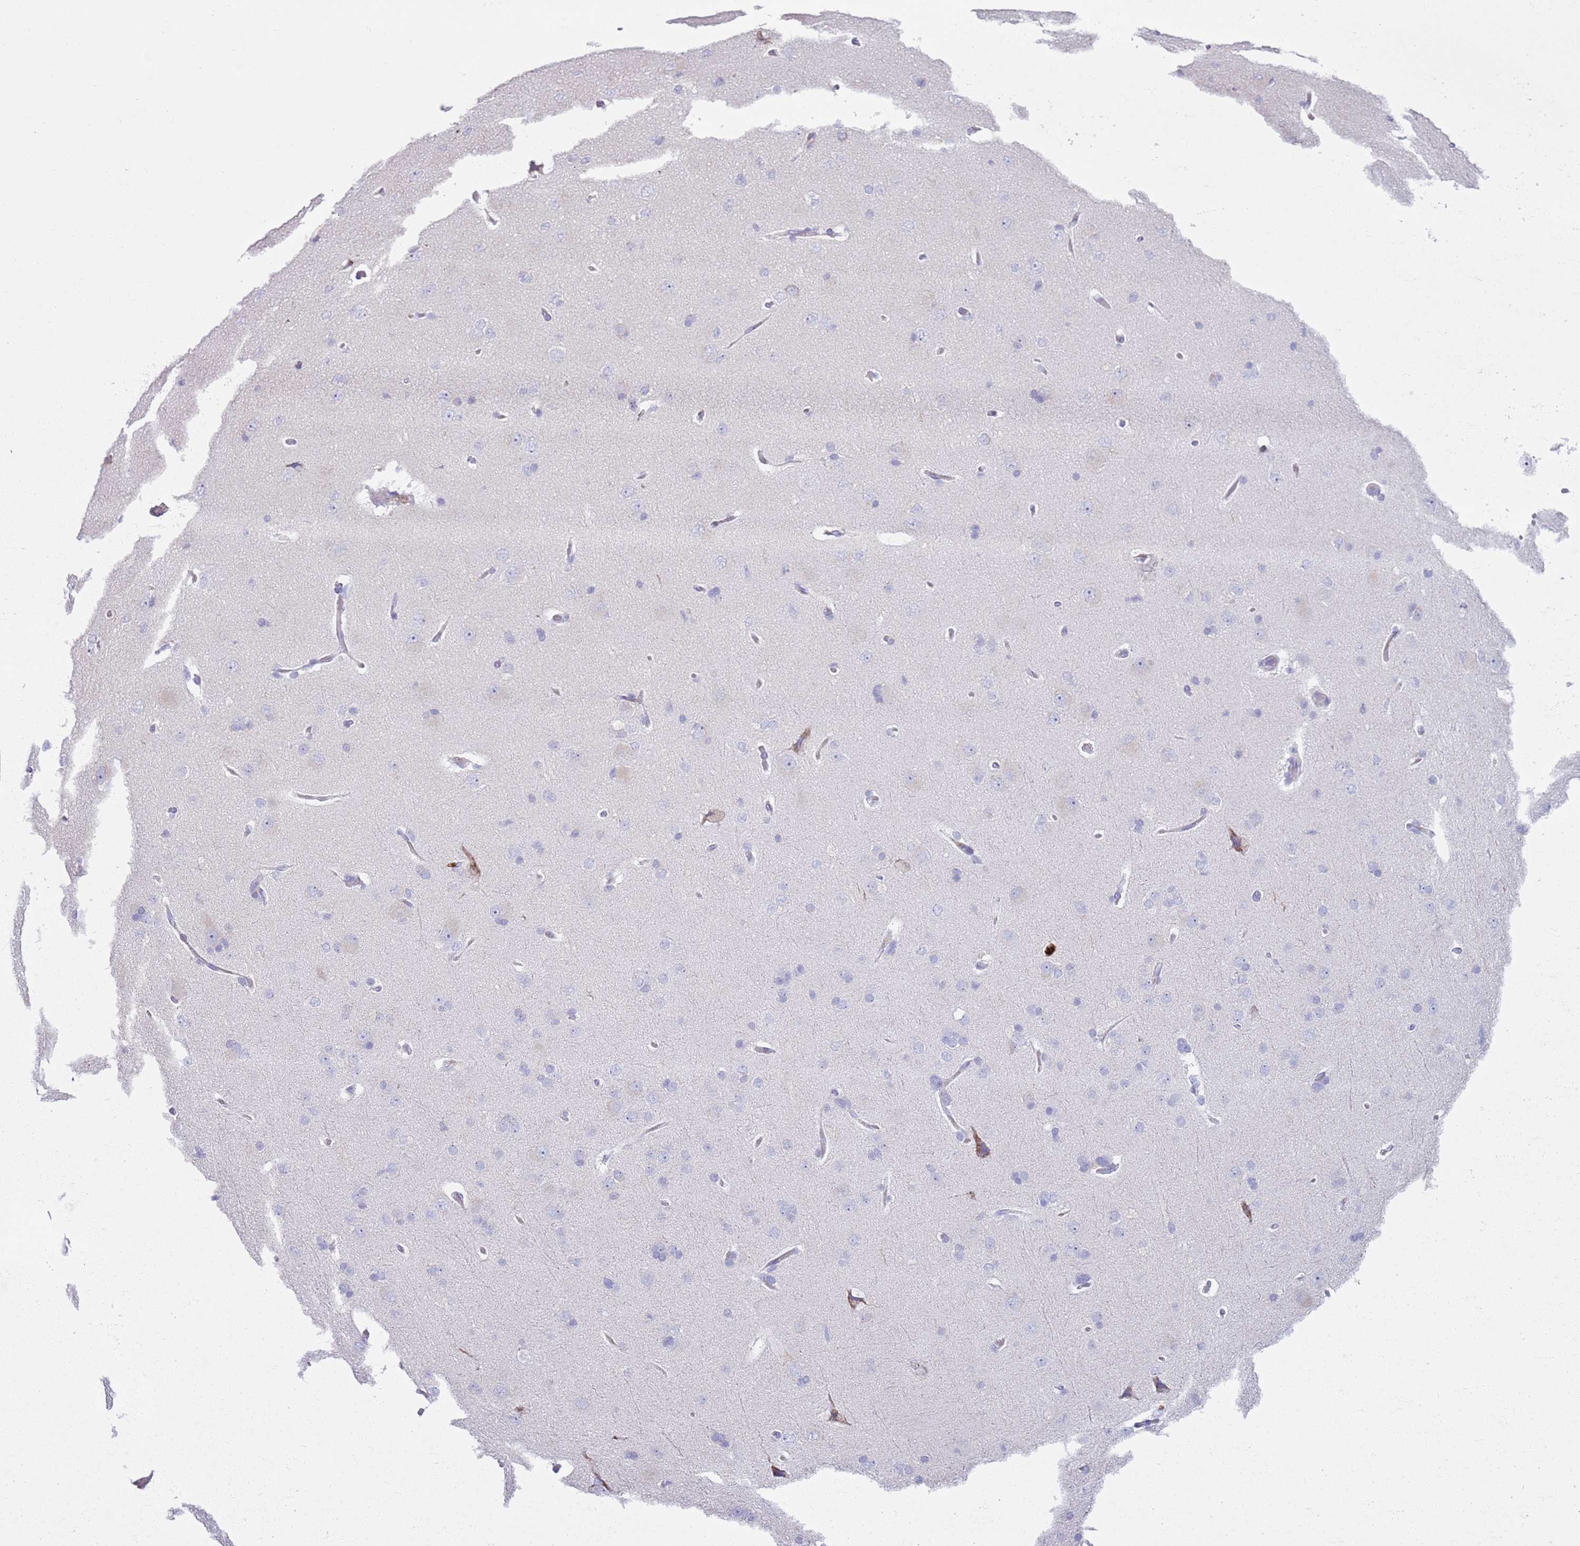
{"staining": {"intensity": "negative", "quantity": "none", "location": "none"}, "tissue": "cerebral cortex", "cell_type": "Endothelial cells", "image_type": "normal", "snomed": [{"axis": "morphology", "description": "Normal tissue, NOS"}, {"axis": "topography", "description": "Cerebral cortex"}], "caption": "Immunohistochemistry (IHC) micrograph of unremarkable cerebral cortex stained for a protein (brown), which reveals no positivity in endothelial cells.", "gene": "CD177", "patient": {"sex": "male", "age": 62}}